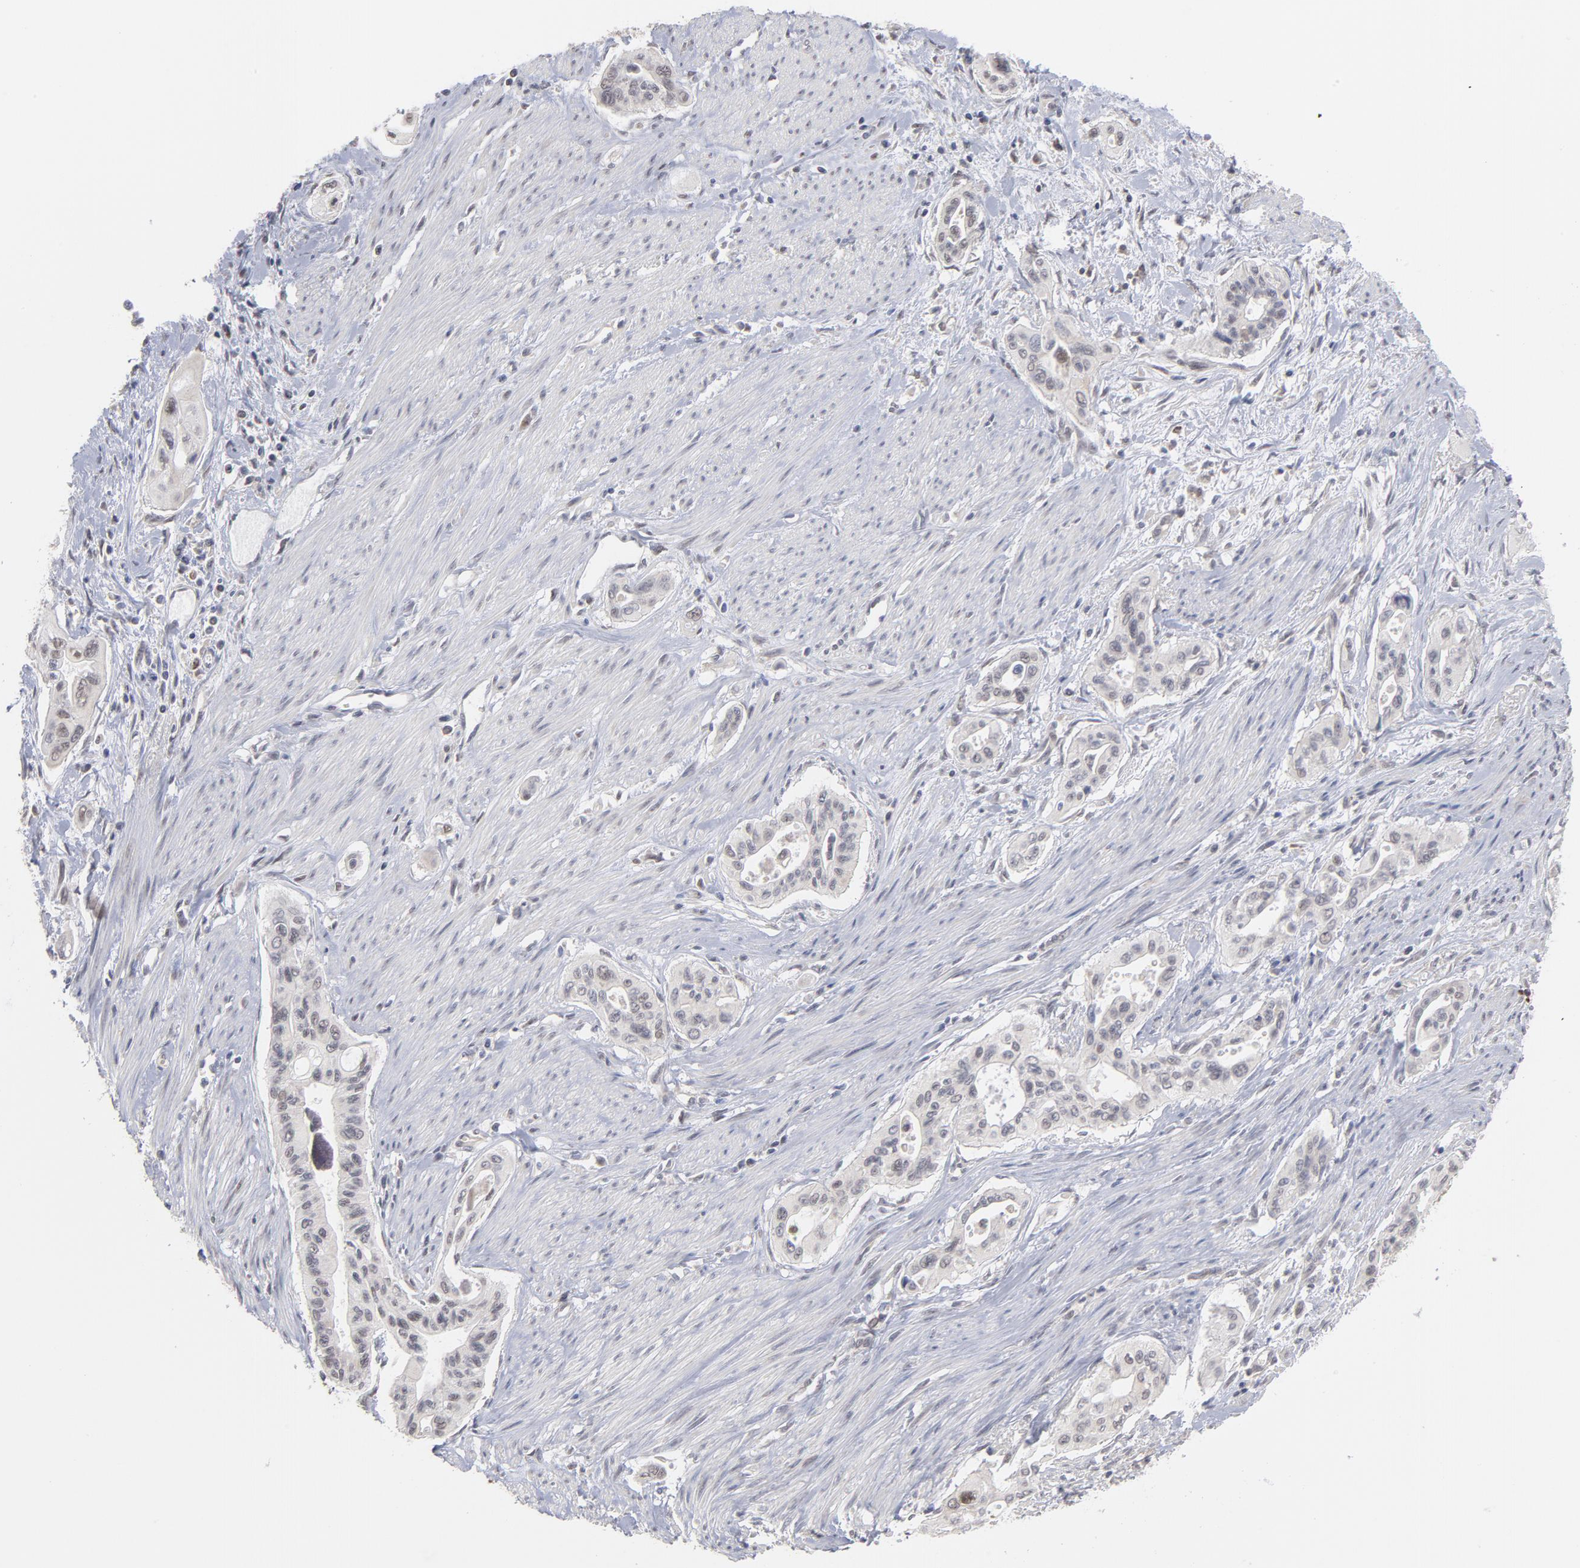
{"staining": {"intensity": "negative", "quantity": "none", "location": "none"}, "tissue": "pancreatic cancer", "cell_type": "Tumor cells", "image_type": "cancer", "snomed": [{"axis": "morphology", "description": "Adenocarcinoma, NOS"}, {"axis": "topography", "description": "Pancreas"}], "caption": "A photomicrograph of human pancreatic cancer is negative for staining in tumor cells.", "gene": "OAS1", "patient": {"sex": "male", "age": 77}}